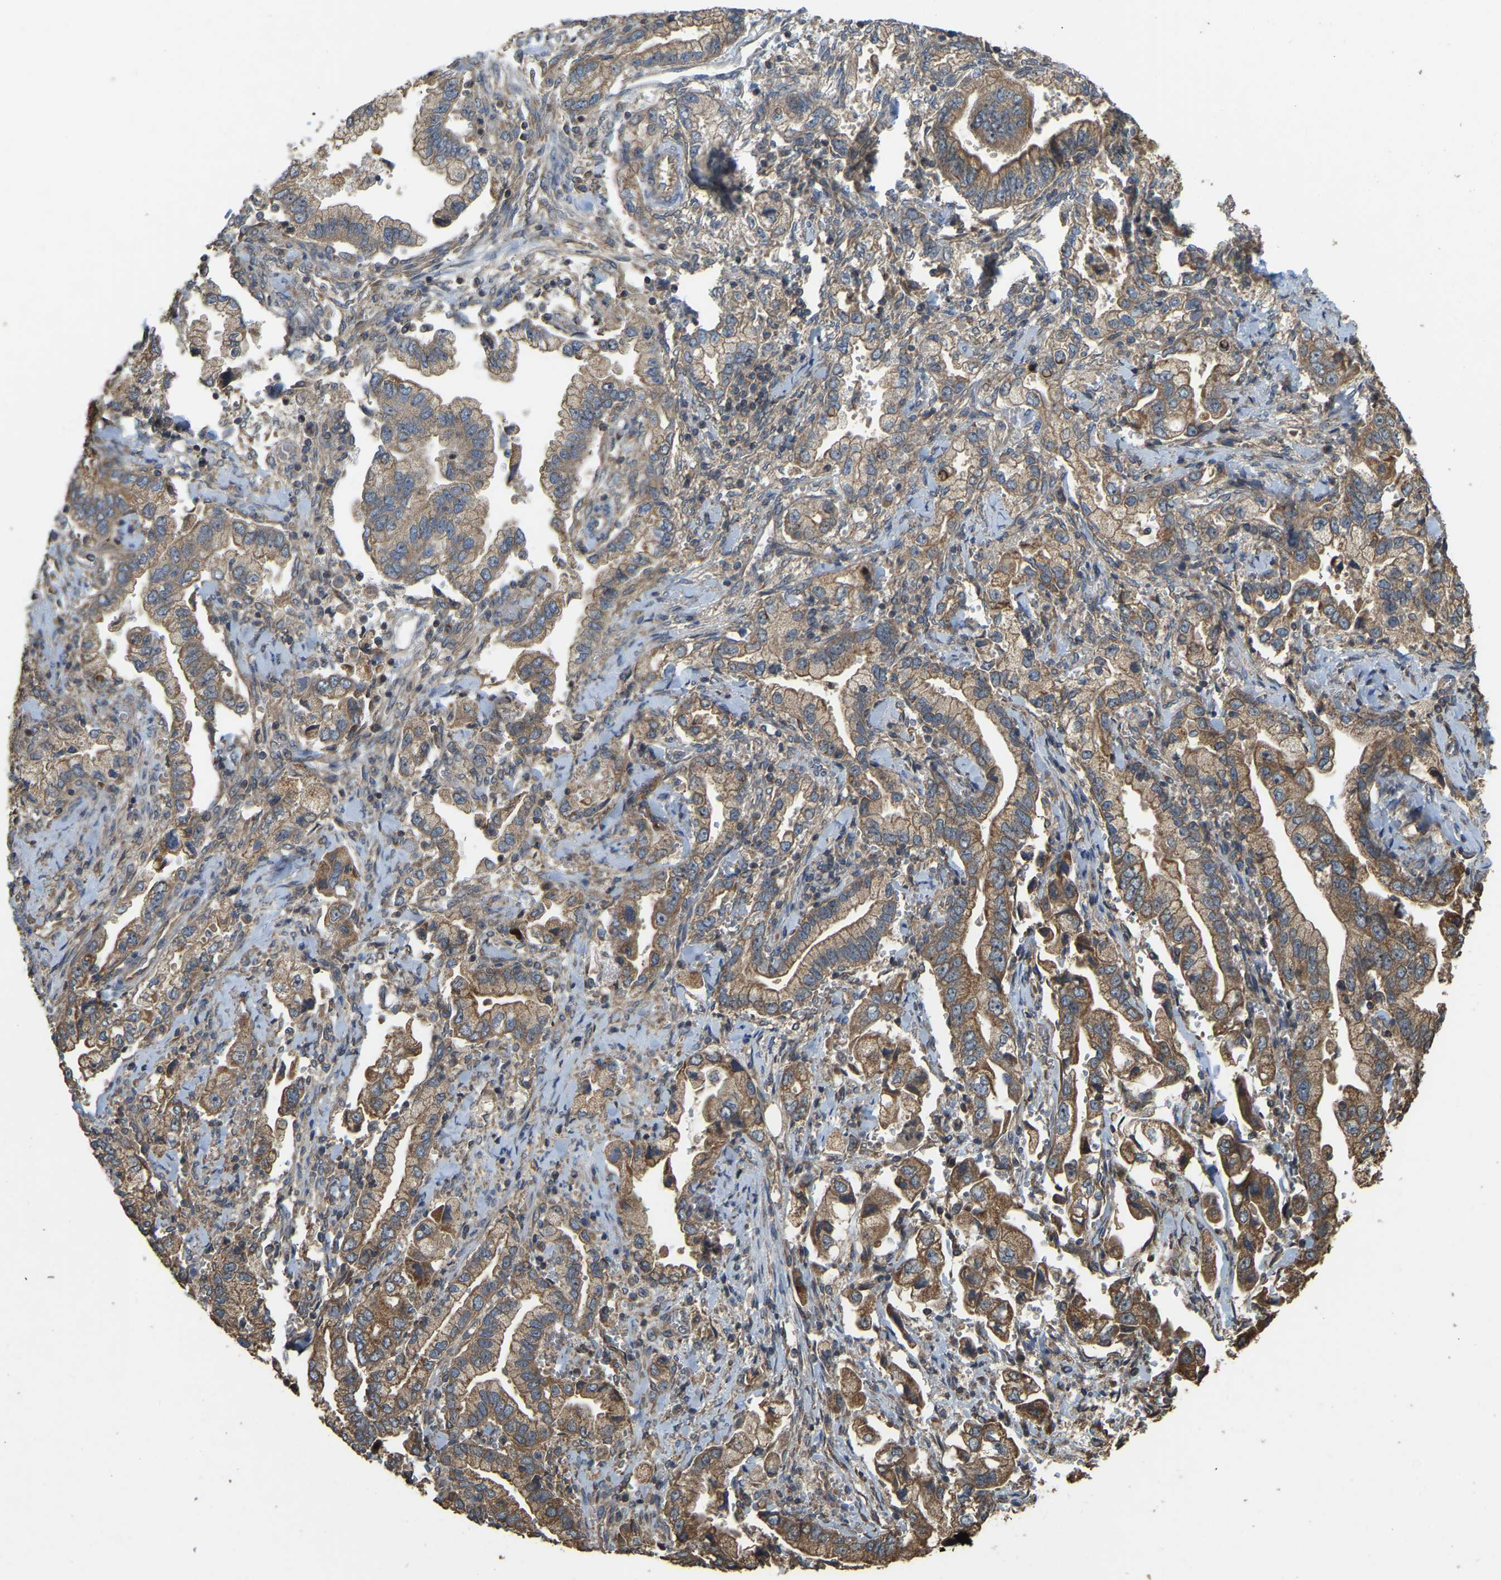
{"staining": {"intensity": "moderate", "quantity": ">75%", "location": "cytoplasmic/membranous"}, "tissue": "stomach cancer", "cell_type": "Tumor cells", "image_type": "cancer", "snomed": [{"axis": "morphology", "description": "Normal tissue, NOS"}, {"axis": "morphology", "description": "Adenocarcinoma, NOS"}, {"axis": "topography", "description": "Stomach"}], "caption": "Immunohistochemistry (IHC) image of neoplastic tissue: human adenocarcinoma (stomach) stained using IHC exhibits medium levels of moderate protein expression localized specifically in the cytoplasmic/membranous of tumor cells, appearing as a cytoplasmic/membranous brown color.", "gene": "GNG2", "patient": {"sex": "male", "age": 62}}